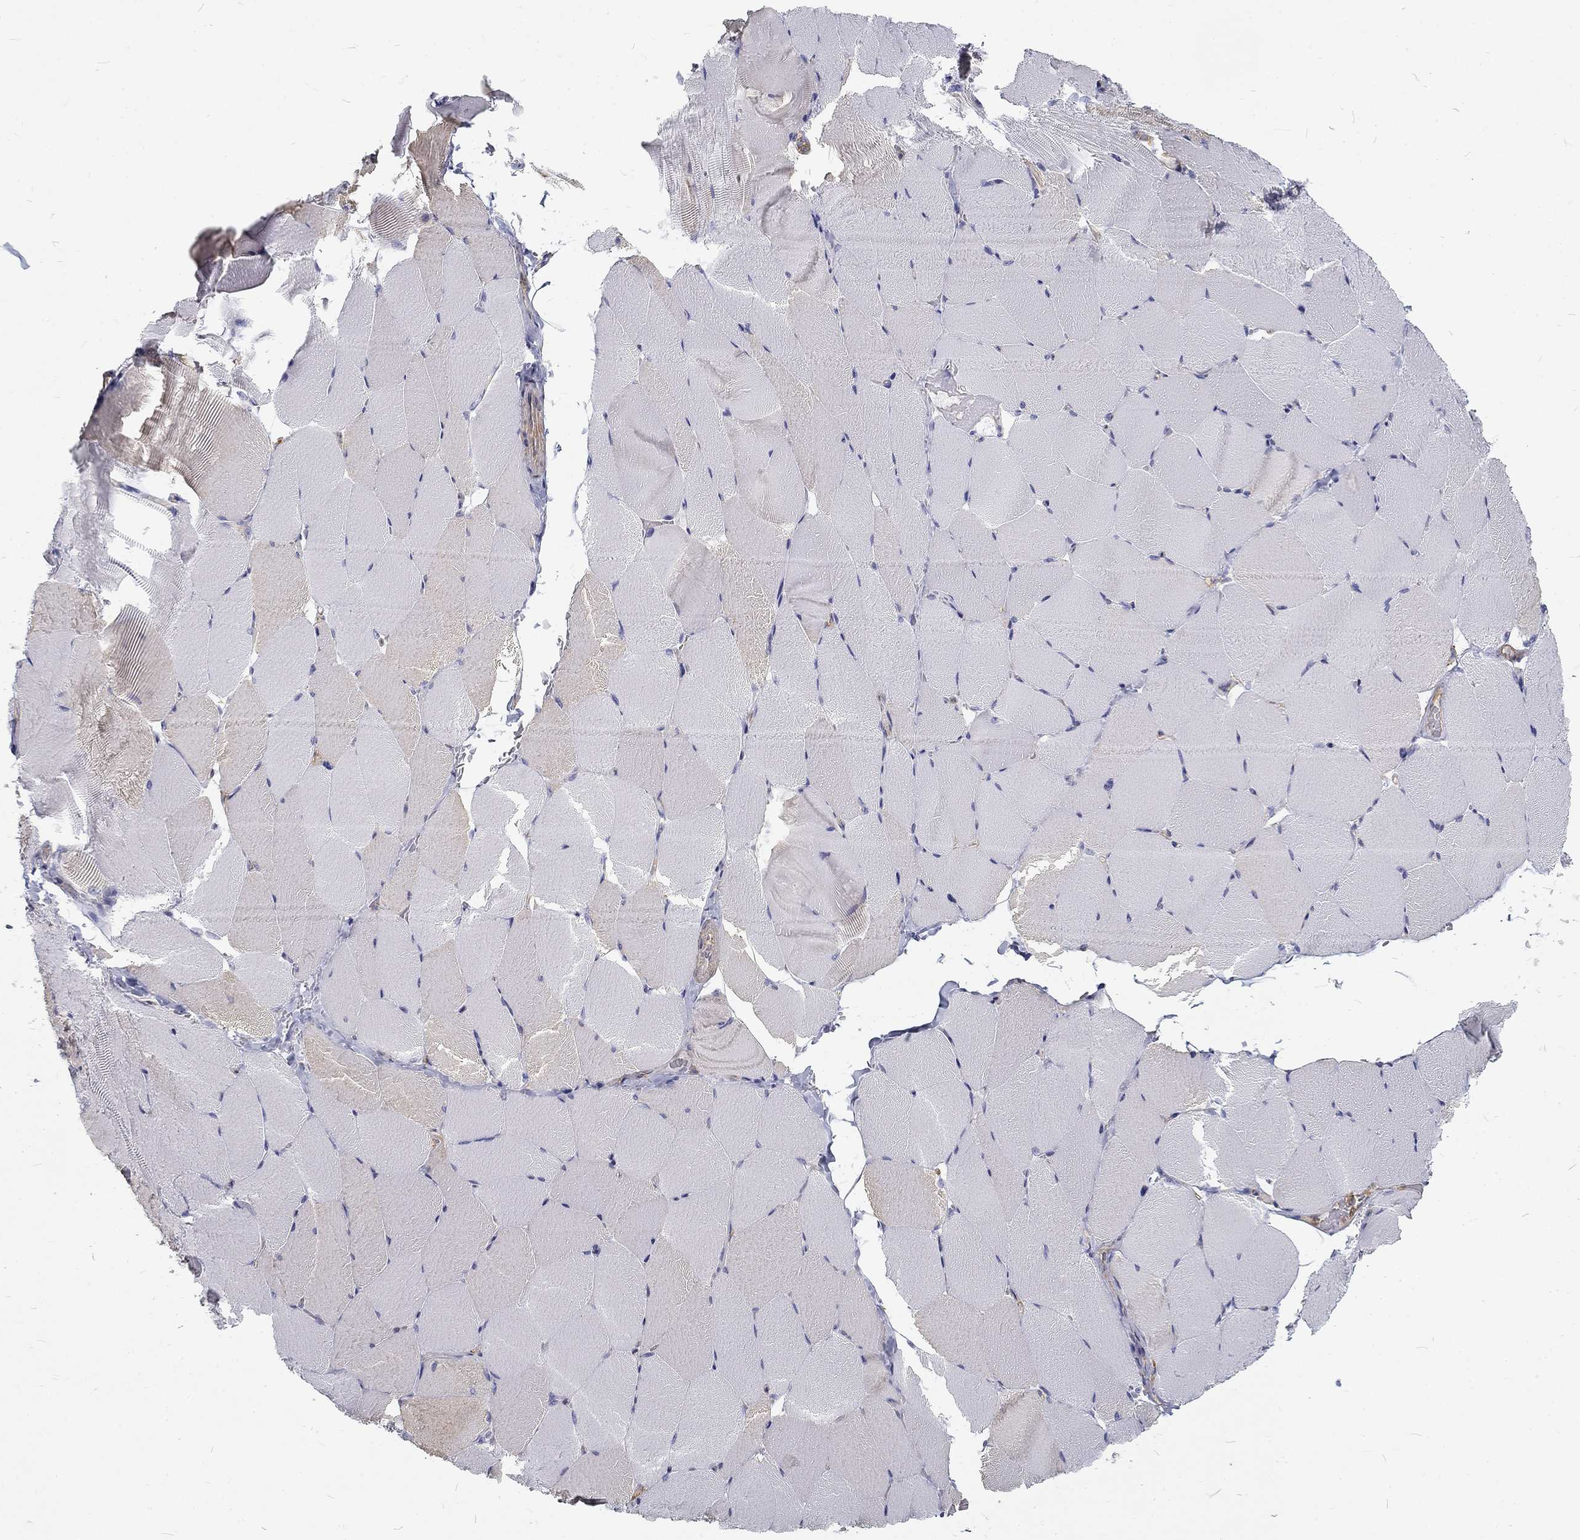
{"staining": {"intensity": "negative", "quantity": "none", "location": "none"}, "tissue": "skeletal muscle", "cell_type": "Myocytes", "image_type": "normal", "snomed": [{"axis": "morphology", "description": "Normal tissue, NOS"}, {"axis": "topography", "description": "Skeletal muscle"}], "caption": "Immunohistochemical staining of unremarkable skeletal muscle shows no significant positivity in myocytes.", "gene": "MTMR11", "patient": {"sex": "female", "age": 37}}